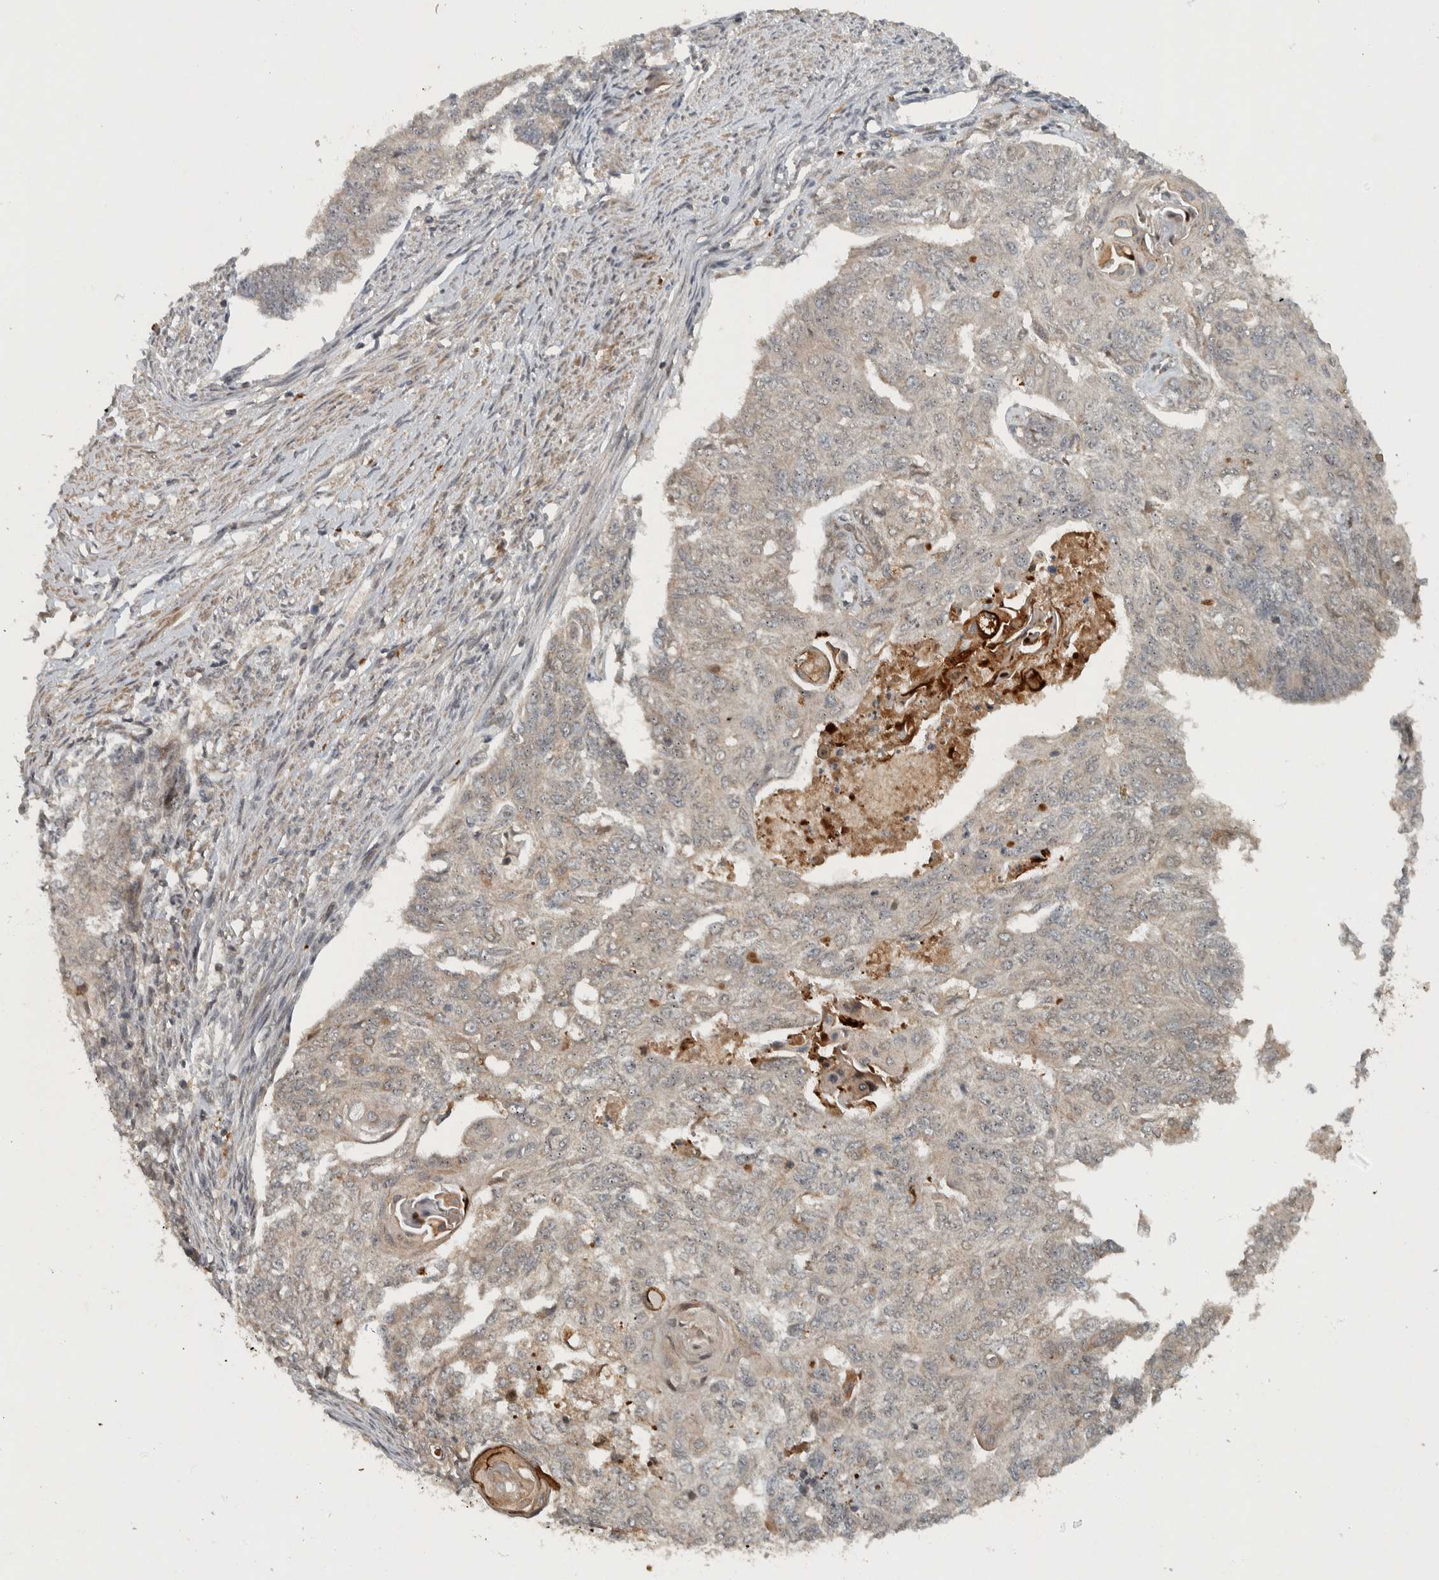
{"staining": {"intensity": "weak", "quantity": "<25%", "location": "cytoplasmic/membranous"}, "tissue": "endometrial cancer", "cell_type": "Tumor cells", "image_type": "cancer", "snomed": [{"axis": "morphology", "description": "Adenocarcinoma, NOS"}, {"axis": "topography", "description": "Endometrium"}], "caption": "DAB immunohistochemical staining of human adenocarcinoma (endometrial) exhibits no significant positivity in tumor cells. (DAB (3,3'-diaminobenzidine) IHC, high magnification).", "gene": "KIFAP3", "patient": {"sex": "female", "age": 32}}